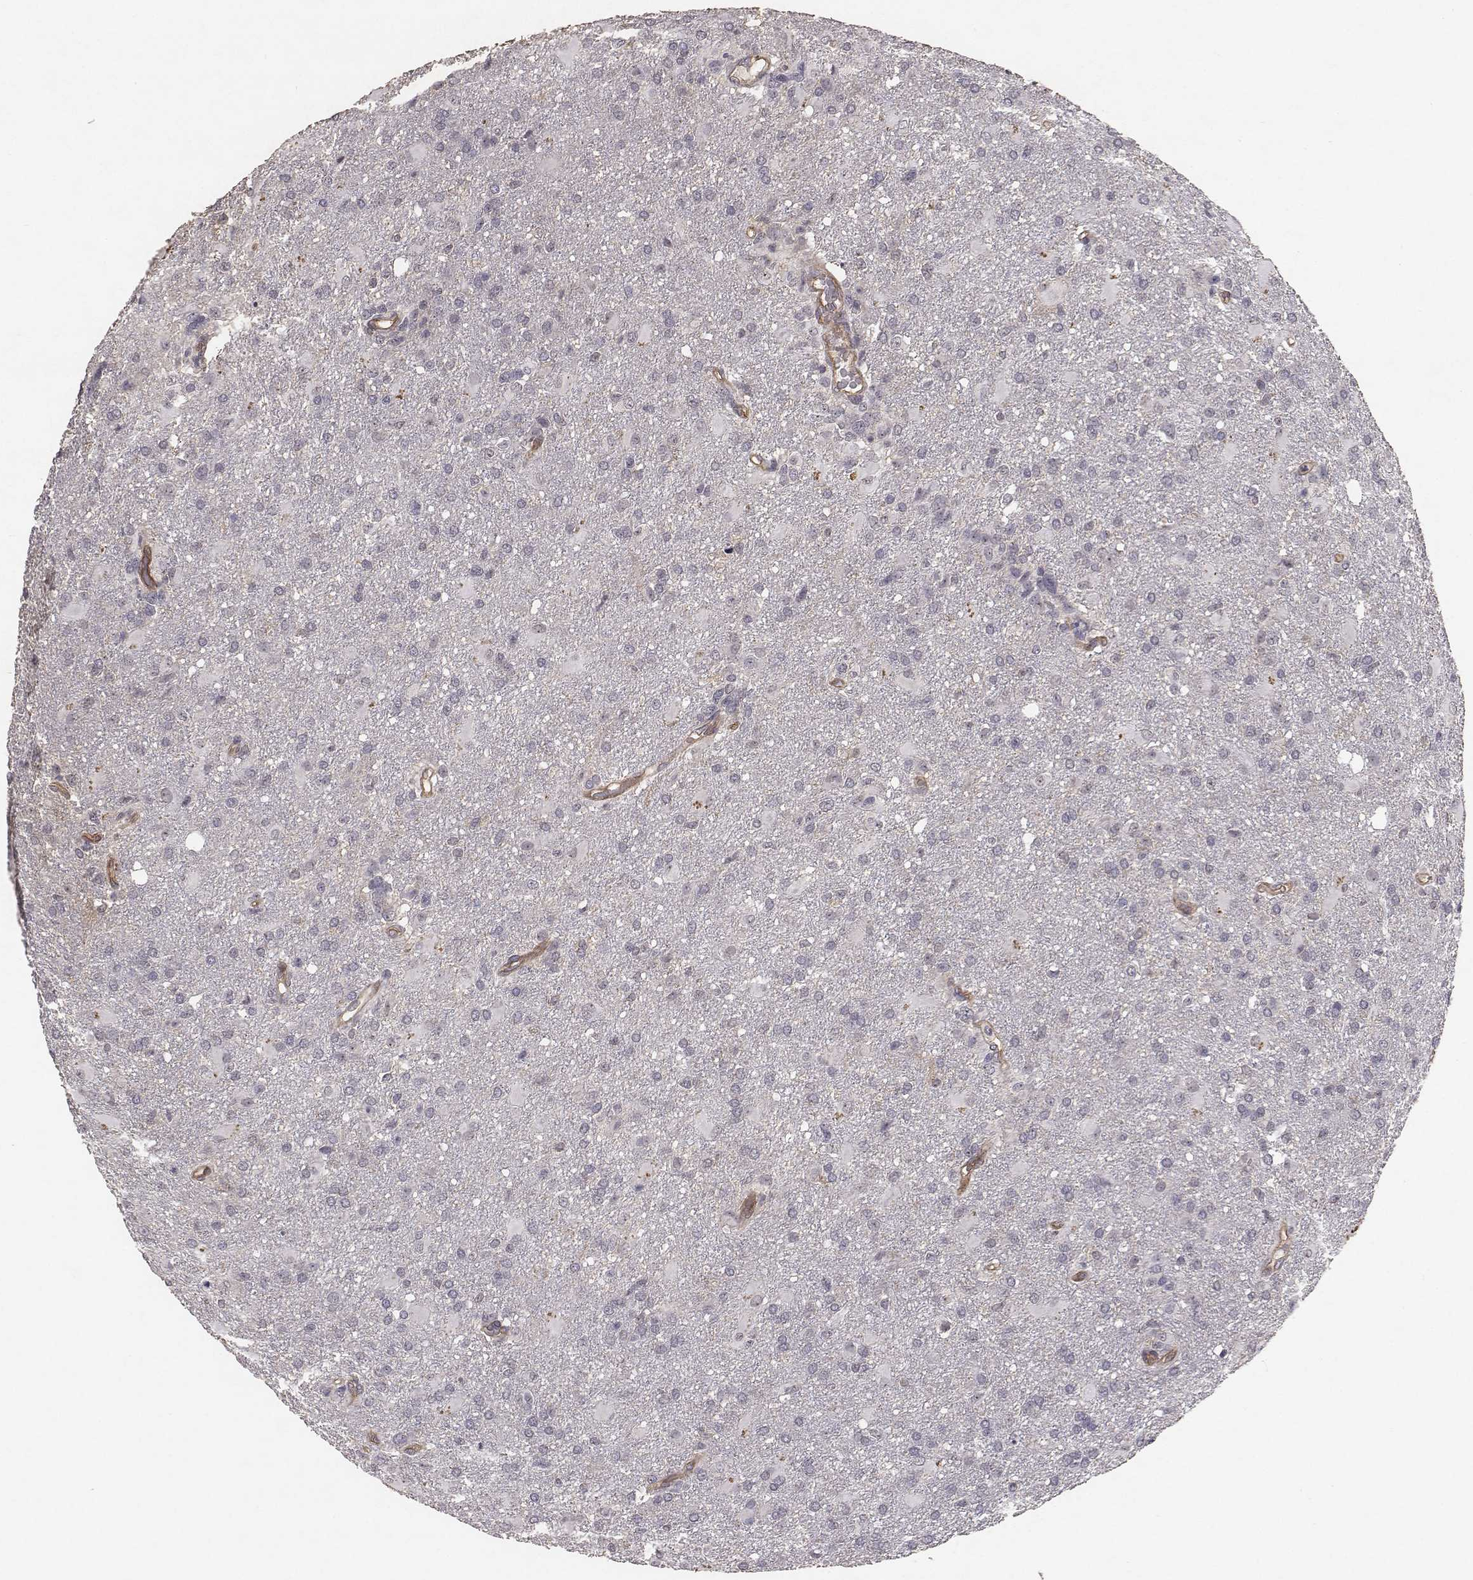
{"staining": {"intensity": "negative", "quantity": "none", "location": "none"}, "tissue": "glioma", "cell_type": "Tumor cells", "image_type": "cancer", "snomed": [{"axis": "morphology", "description": "Glioma, malignant, High grade"}, {"axis": "topography", "description": "Brain"}], "caption": "Protein analysis of glioma exhibits no significant expression in tumor cells. (DAB (3,3'-diaminobenzidine) immunohistochemistry (IHC), high magnification).", "gene": "PTPRG", "patient": {"sex": "male", "age": 68}}